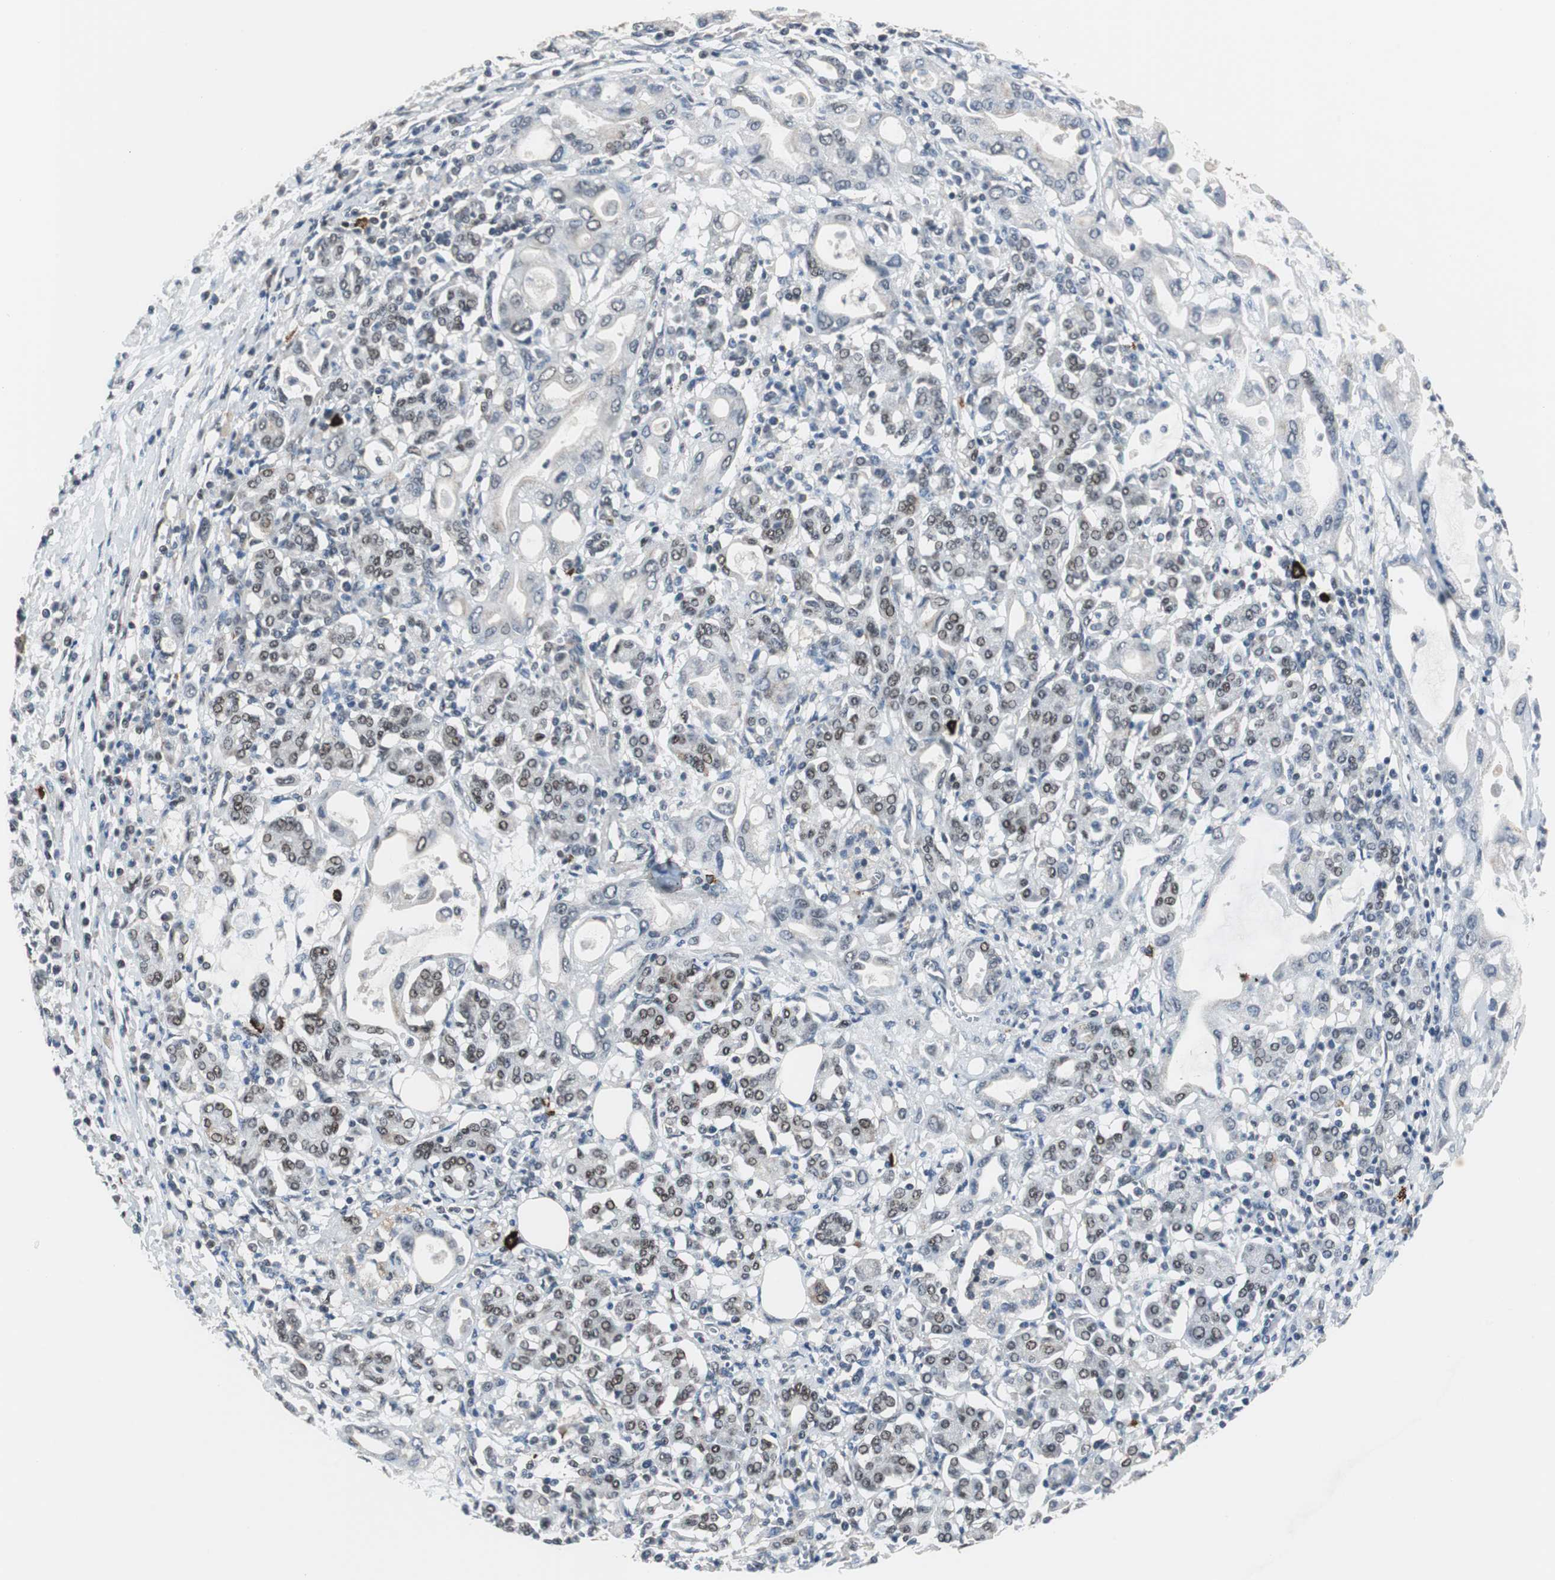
{"staining": {"intensity": "moderate", "quantity": "25%-75%", "location": "nuclear"}, "tissue": "pancreatic cancer", "cell_type": "Tumor cells", "image_type": "cancer", "snomed": [{"axis": "morphology", "description": "Adenocarcinoma, NOS"}, {"axis": "topography", "description": "Pancreas"}], "caption": "This image demonstrates immunohistochemistry staining of adenocarcinoma (pancreatic), with medium moderate nuclear expression in approximately 25%-75% of tumor cells.", "gene": "ZHX2", "patient": {"sex": "female", "age": 57}}